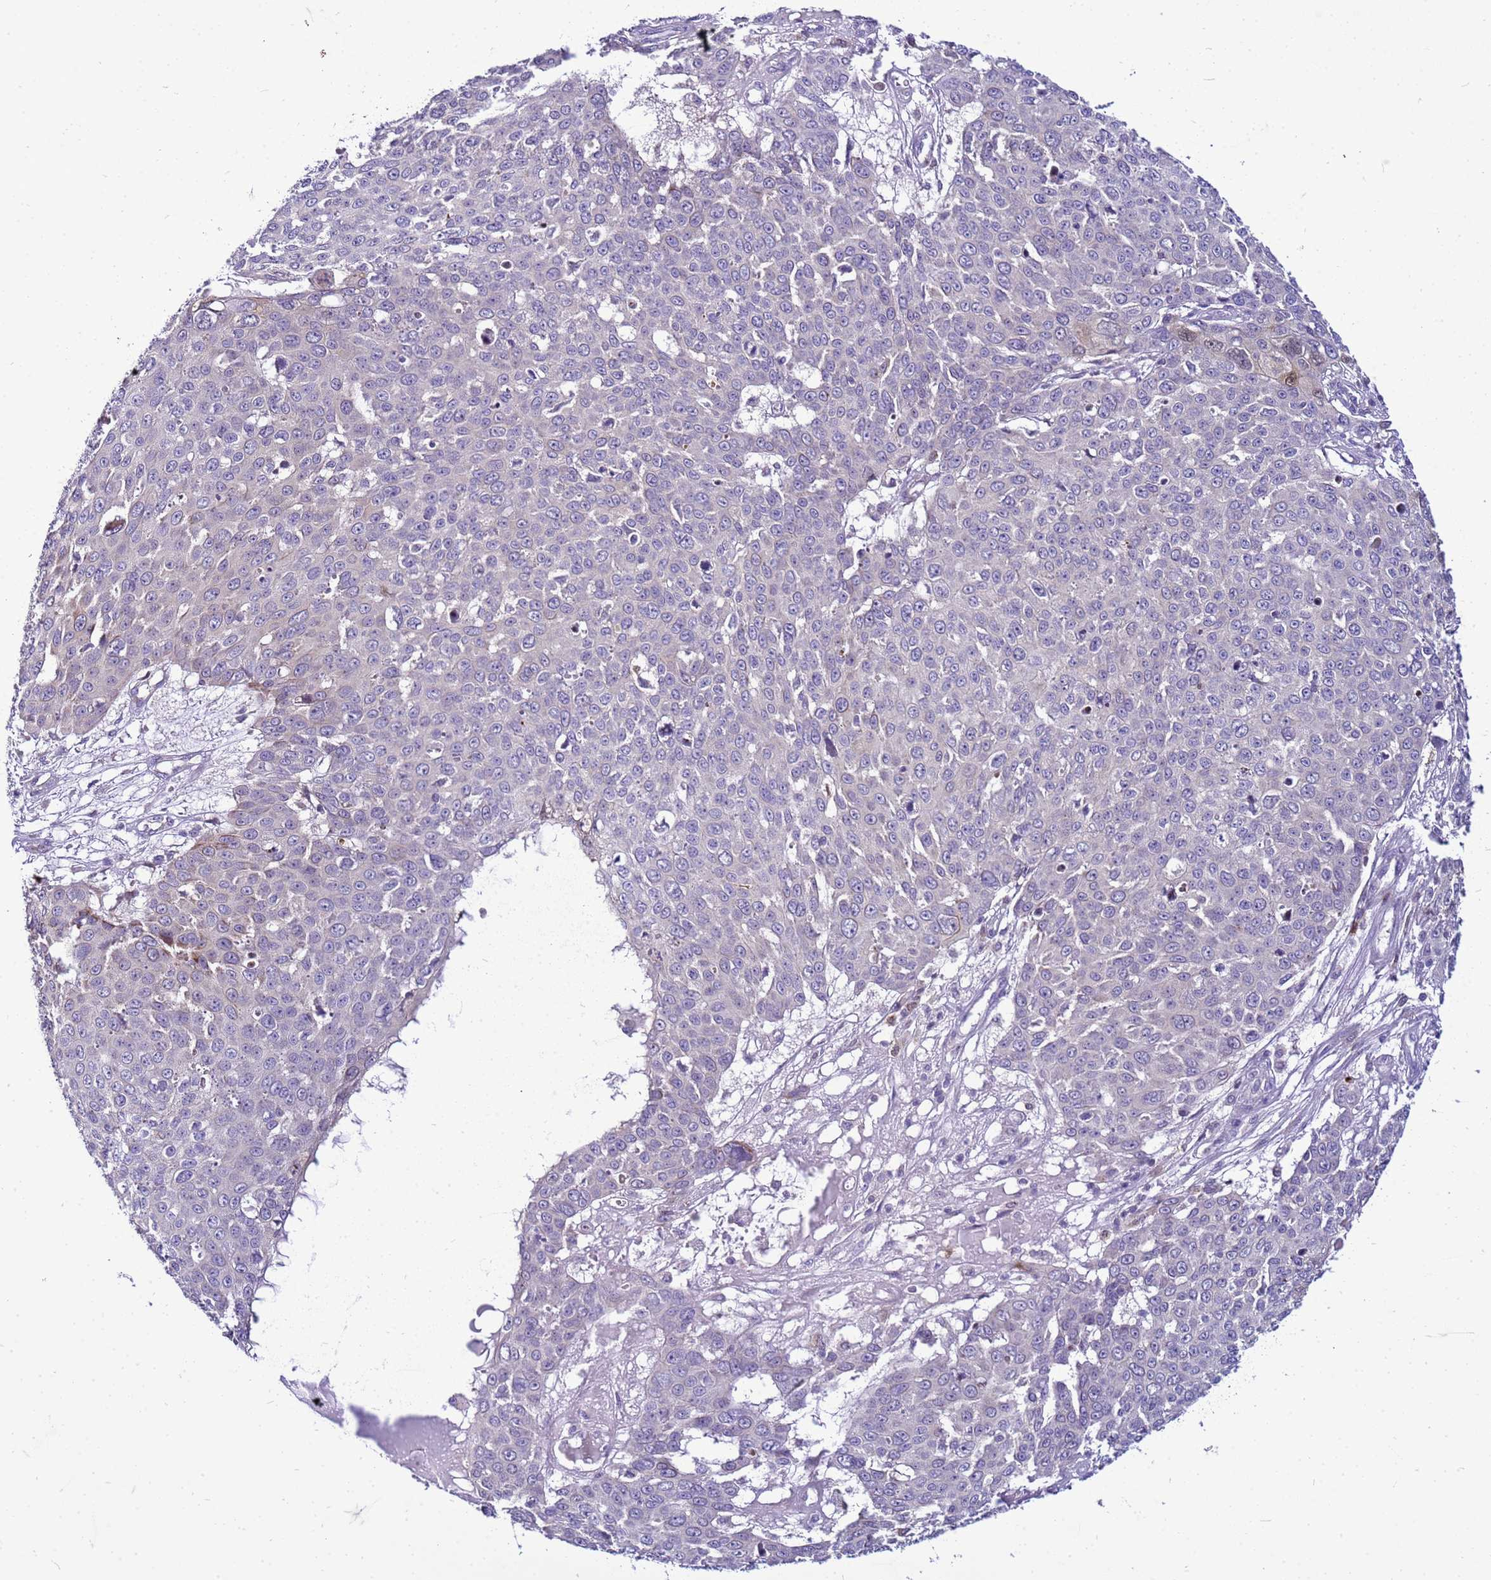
{"staining": {"intensity": "negative", "quantity": "none", "location": "none"}, "tissue": "skin cancer", "cell_type": "Tumor cells", "image_type": "cancer", "snomed": [{"axis": "morphology", "description": "Squamous cell carcinoma, NOS"}, {"axis": "topography", "description": "Skin"}], "caption": "Protein analysis of squamous cell carcinoma (skin) reveals no significant staining in tumor cells.", "gene": "VPS4B", "patient": {"sex": "male", "age": 71}}